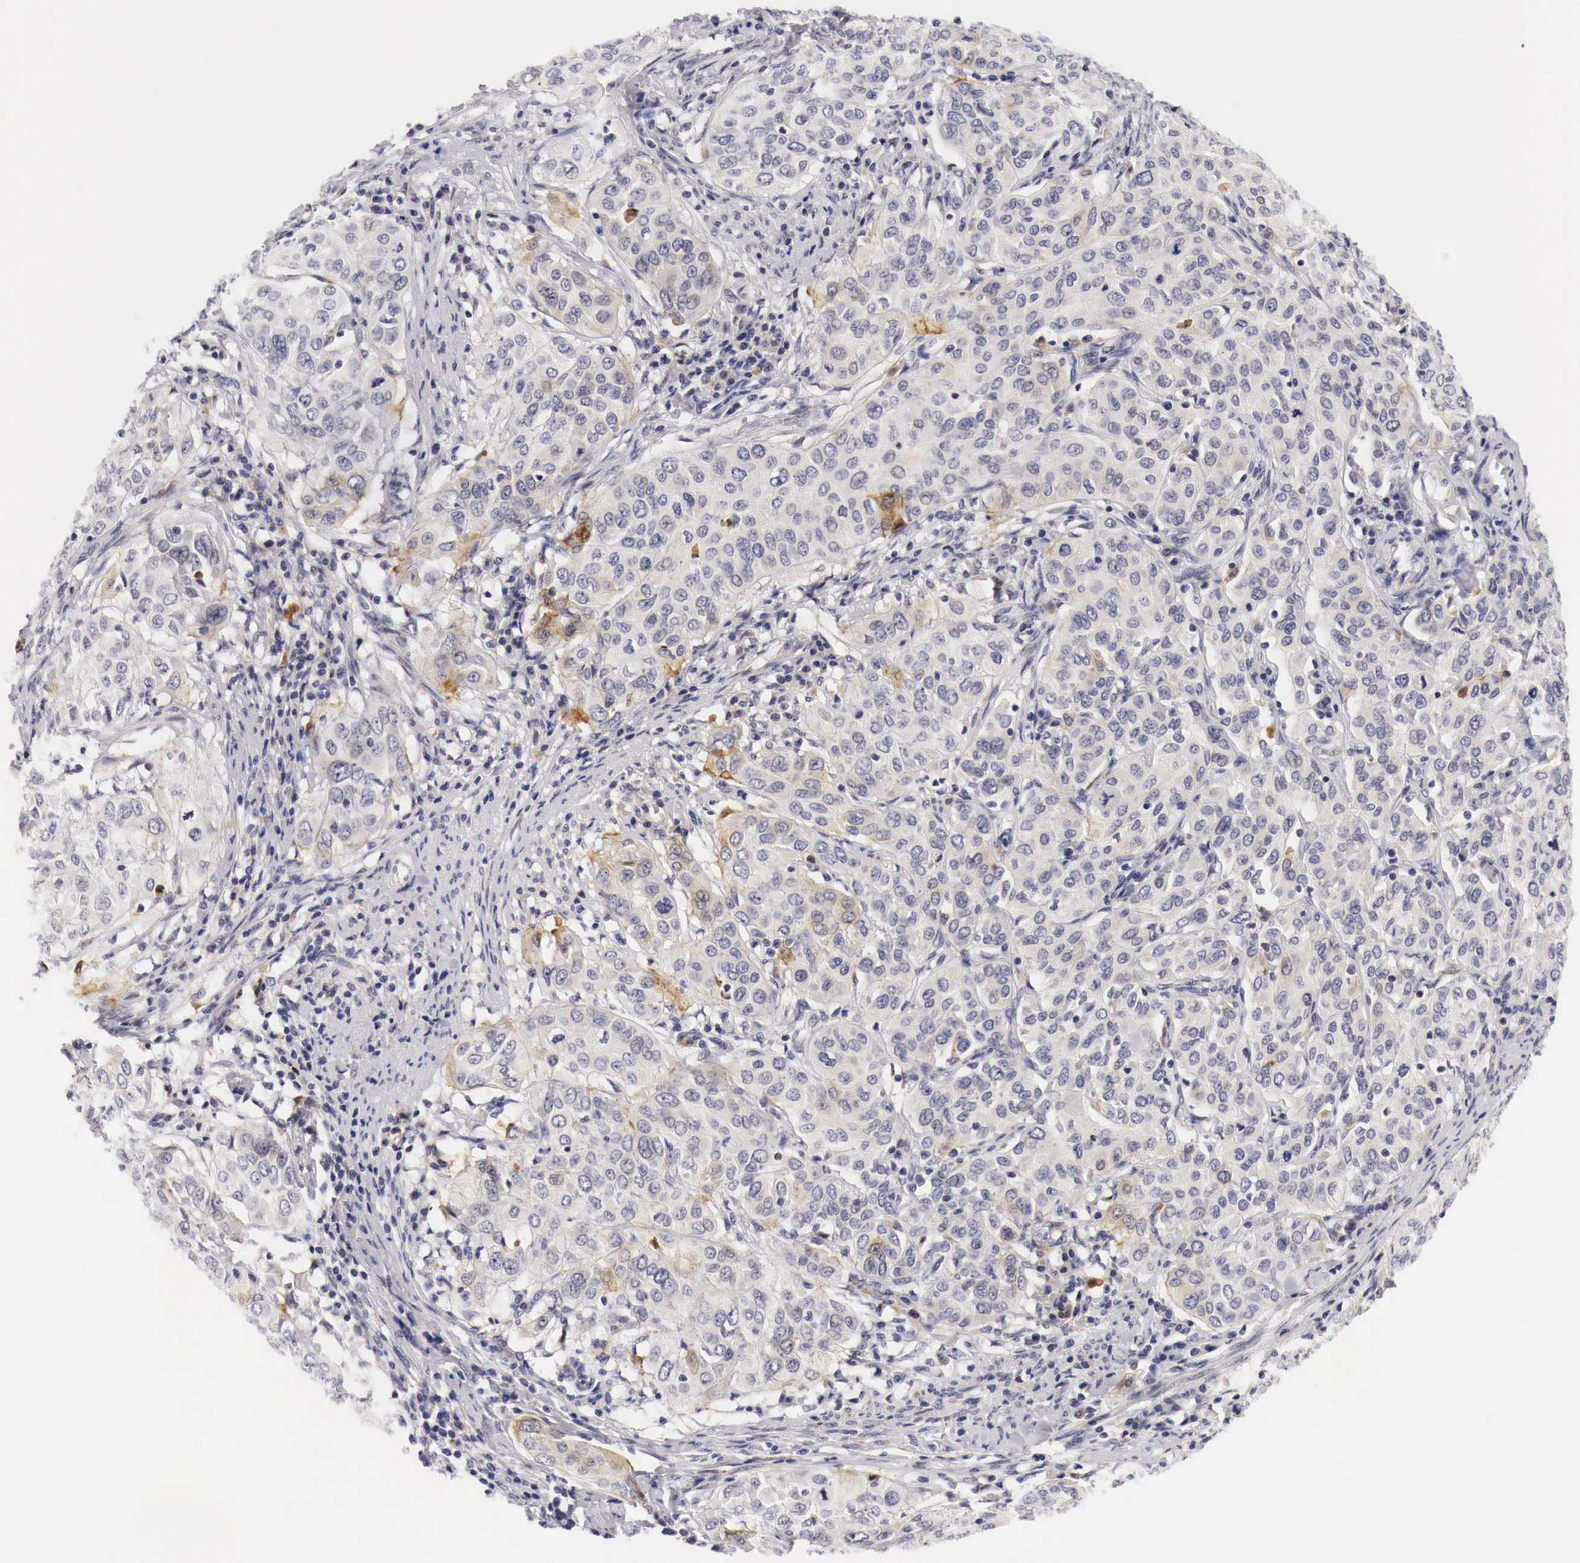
{"staining": {"intensity": "negative", "quantity": "none", "location": "none"}, "tissue": "cervical cancer", "cell_type": "Tumor cells", "image_type": "cancer", "snomed": [{"axis": "morphology", "description": "Squamous cell carcinoma, NOS"}, {"axis": "topography", "description": "Cervix"}], "caption": "A high-resolution image shows IHC staining of cervical cancer, which shows no significant expression in tumor cells.", "gene": "CASP3", "patient": {"sex": "female", "age": 38}}